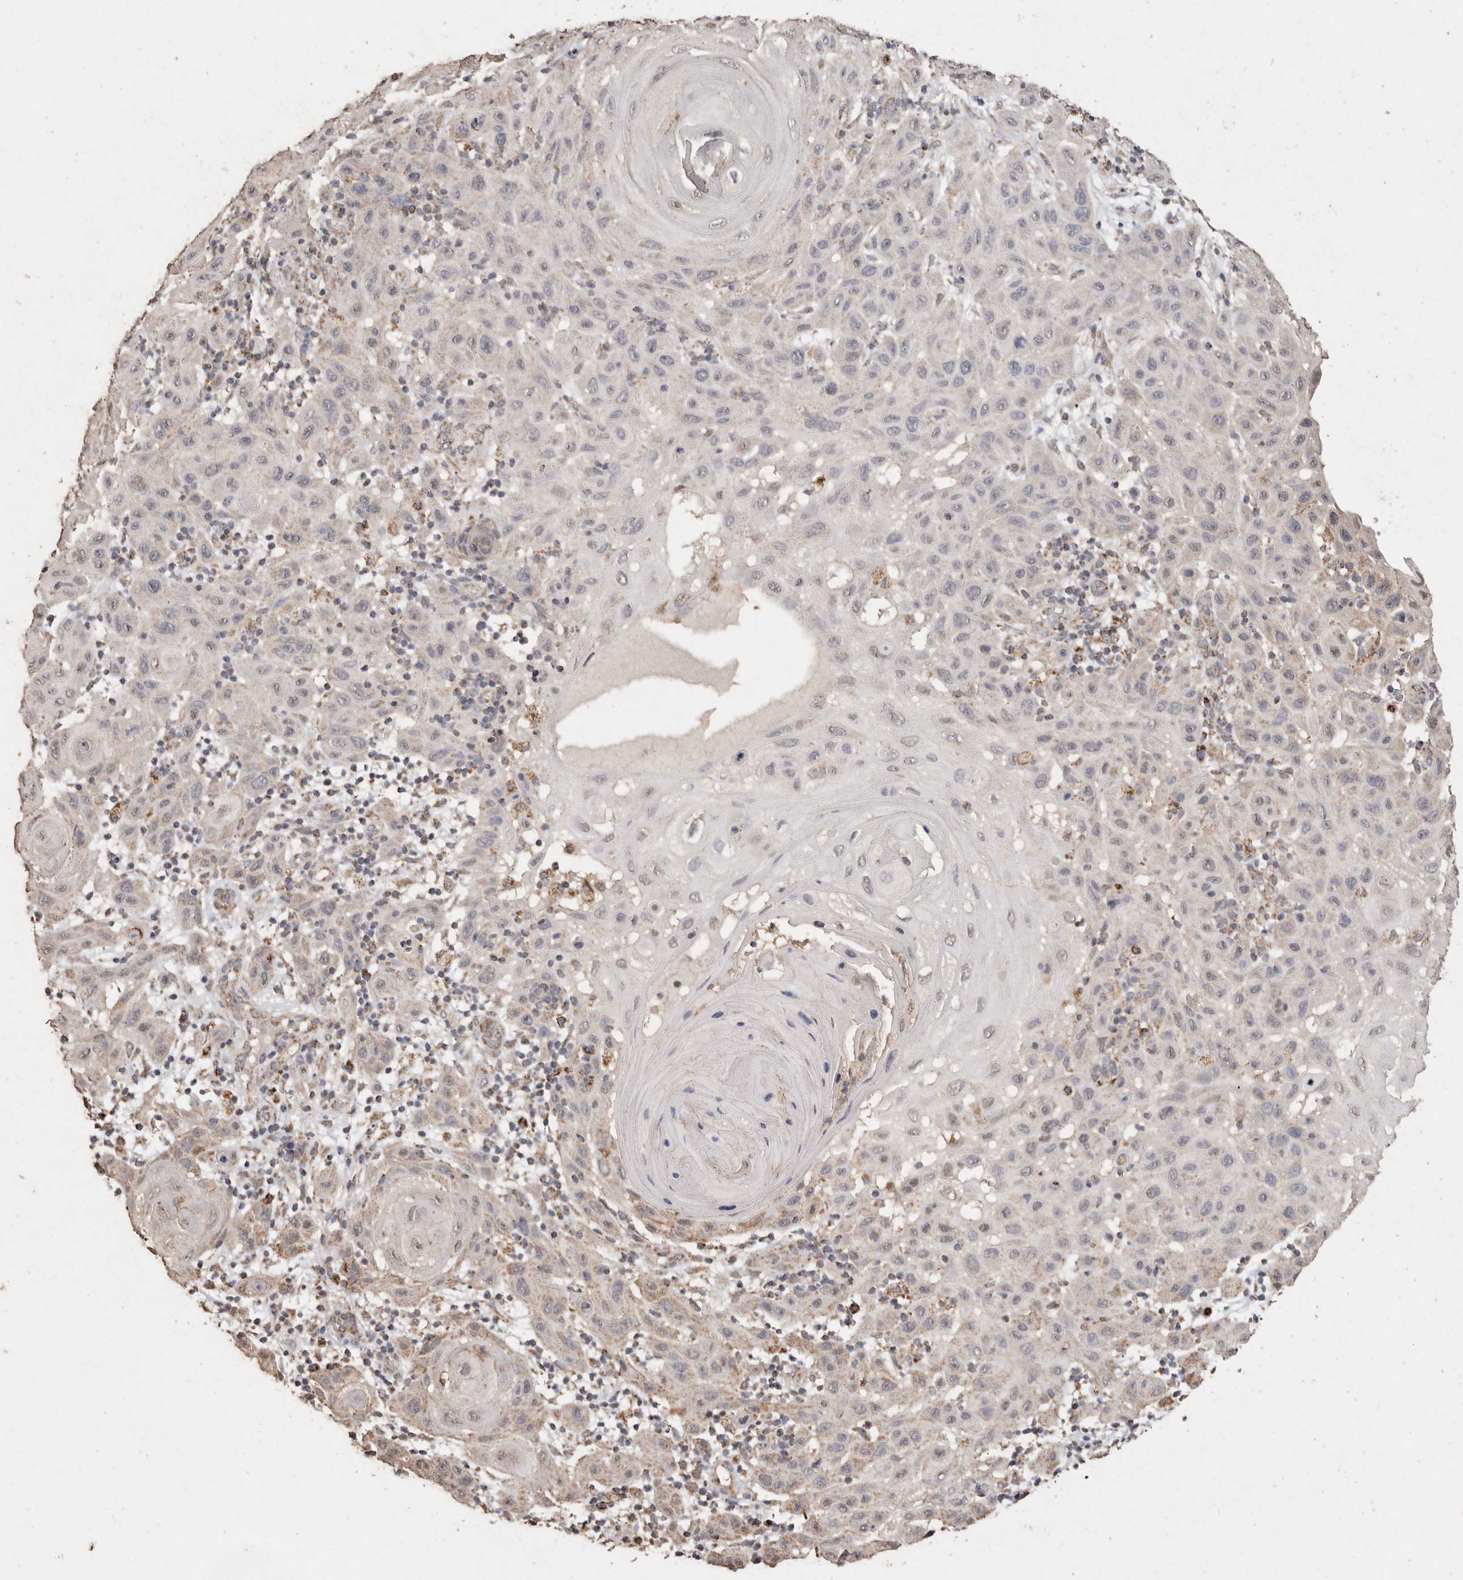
{"staining": {"intensity": "weak", "quantity": "<25%", "location": "cytoplasmic/membranous"}, "tissue": "skin cancer", "cell_type": "Tumor cells", "image_type": "cancer", "snomed": [{"axis": "morphology", "description": "Normal tissue, NOS"}, {"axis": "morphology", "description": "Squamous cell carcinoma, NOS"}, {"axis": "topography", "description": "Skin"}], "caption": "IHC micrograph of human skin squamous cell carcinoma stained for a protein (brown), which shows no positivity in tumor cells.", "gene": "ACADM", "patient": {"sex": "female", "age": 96}}